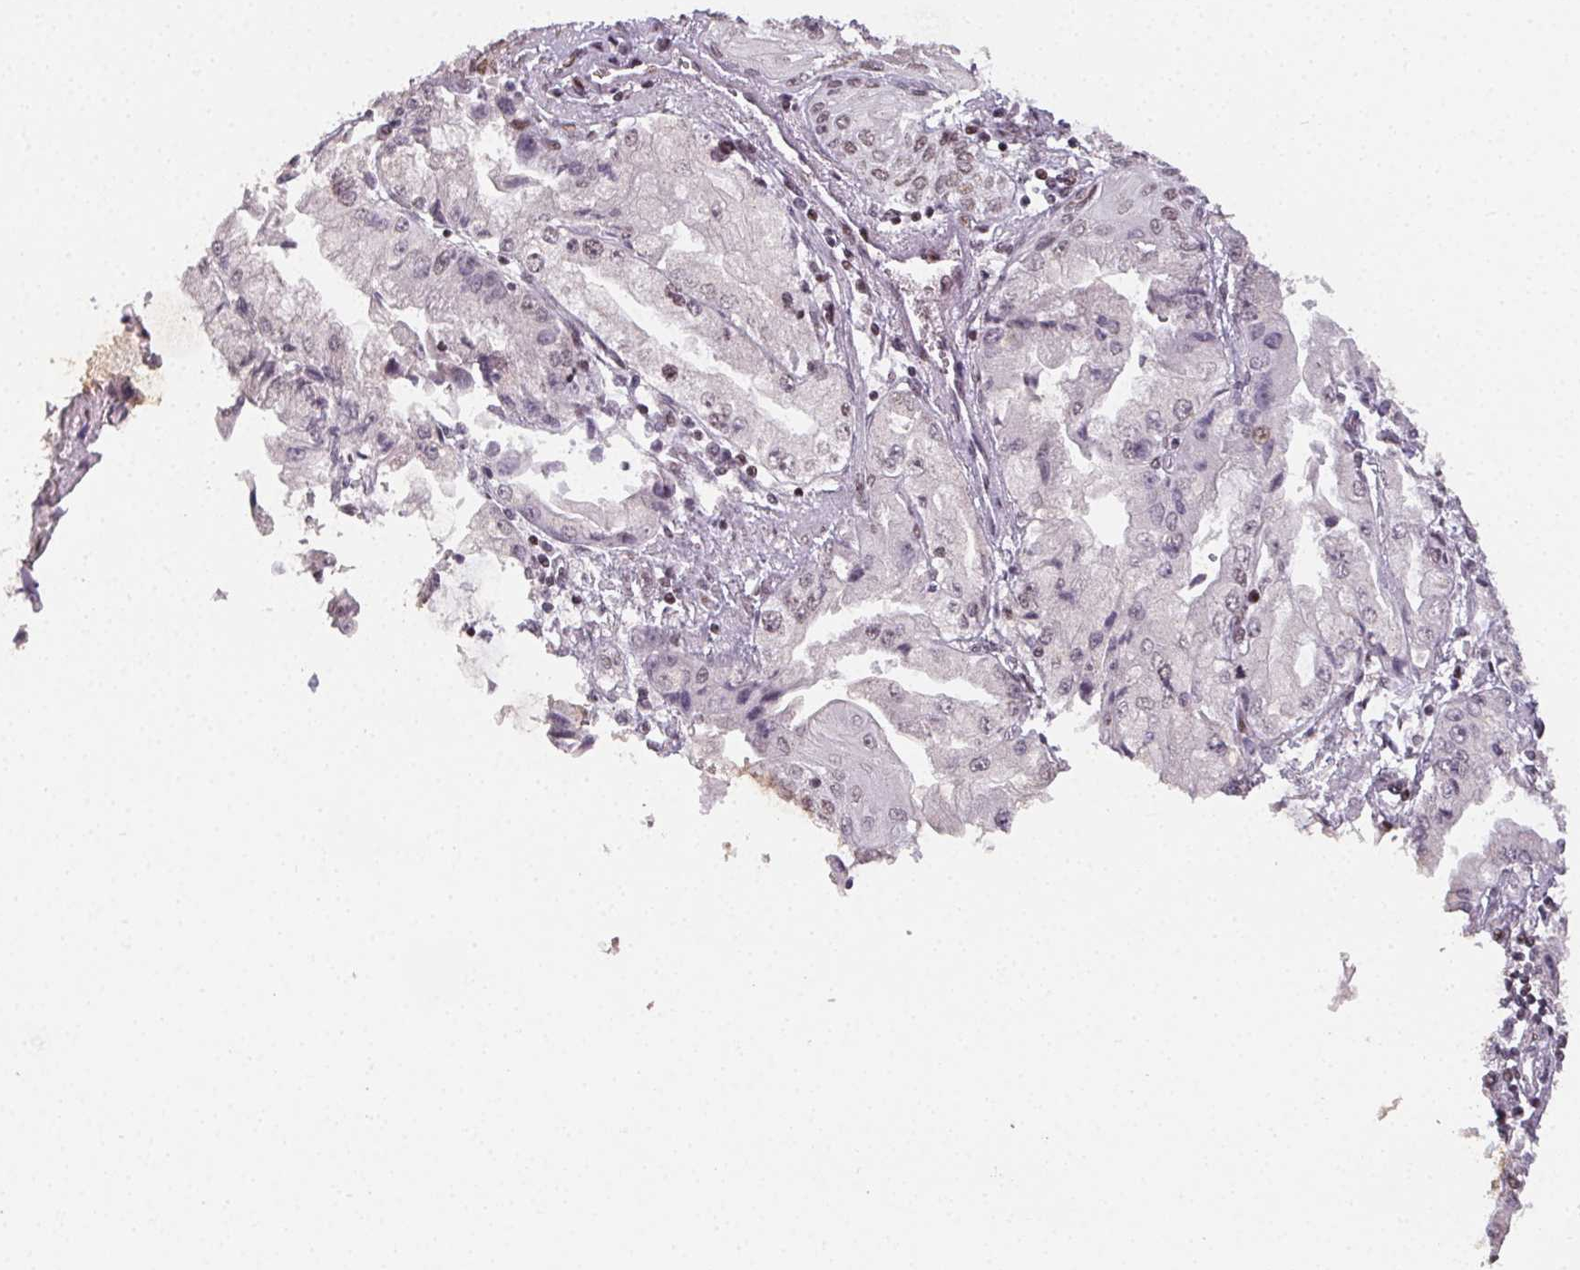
{"staining": {"intensity": "negative", "quantity": "none", "location": "none"}, "tissue": "stomach cancer", "cell_type": "Tumor cells", "image_type": "cancer", "snomed": [{"axis": "morphology", "description": "Adenocarcinoma, NOS"}, {"axis": "topography", "description": "Stomach, upper"}], "caption": "Stomach cancer stained for a protein using immunohistochemistry demonstrates no positivity tumor cells.", "gene": "KMT2A", "patient": {"sex": "female", "age": 74}}